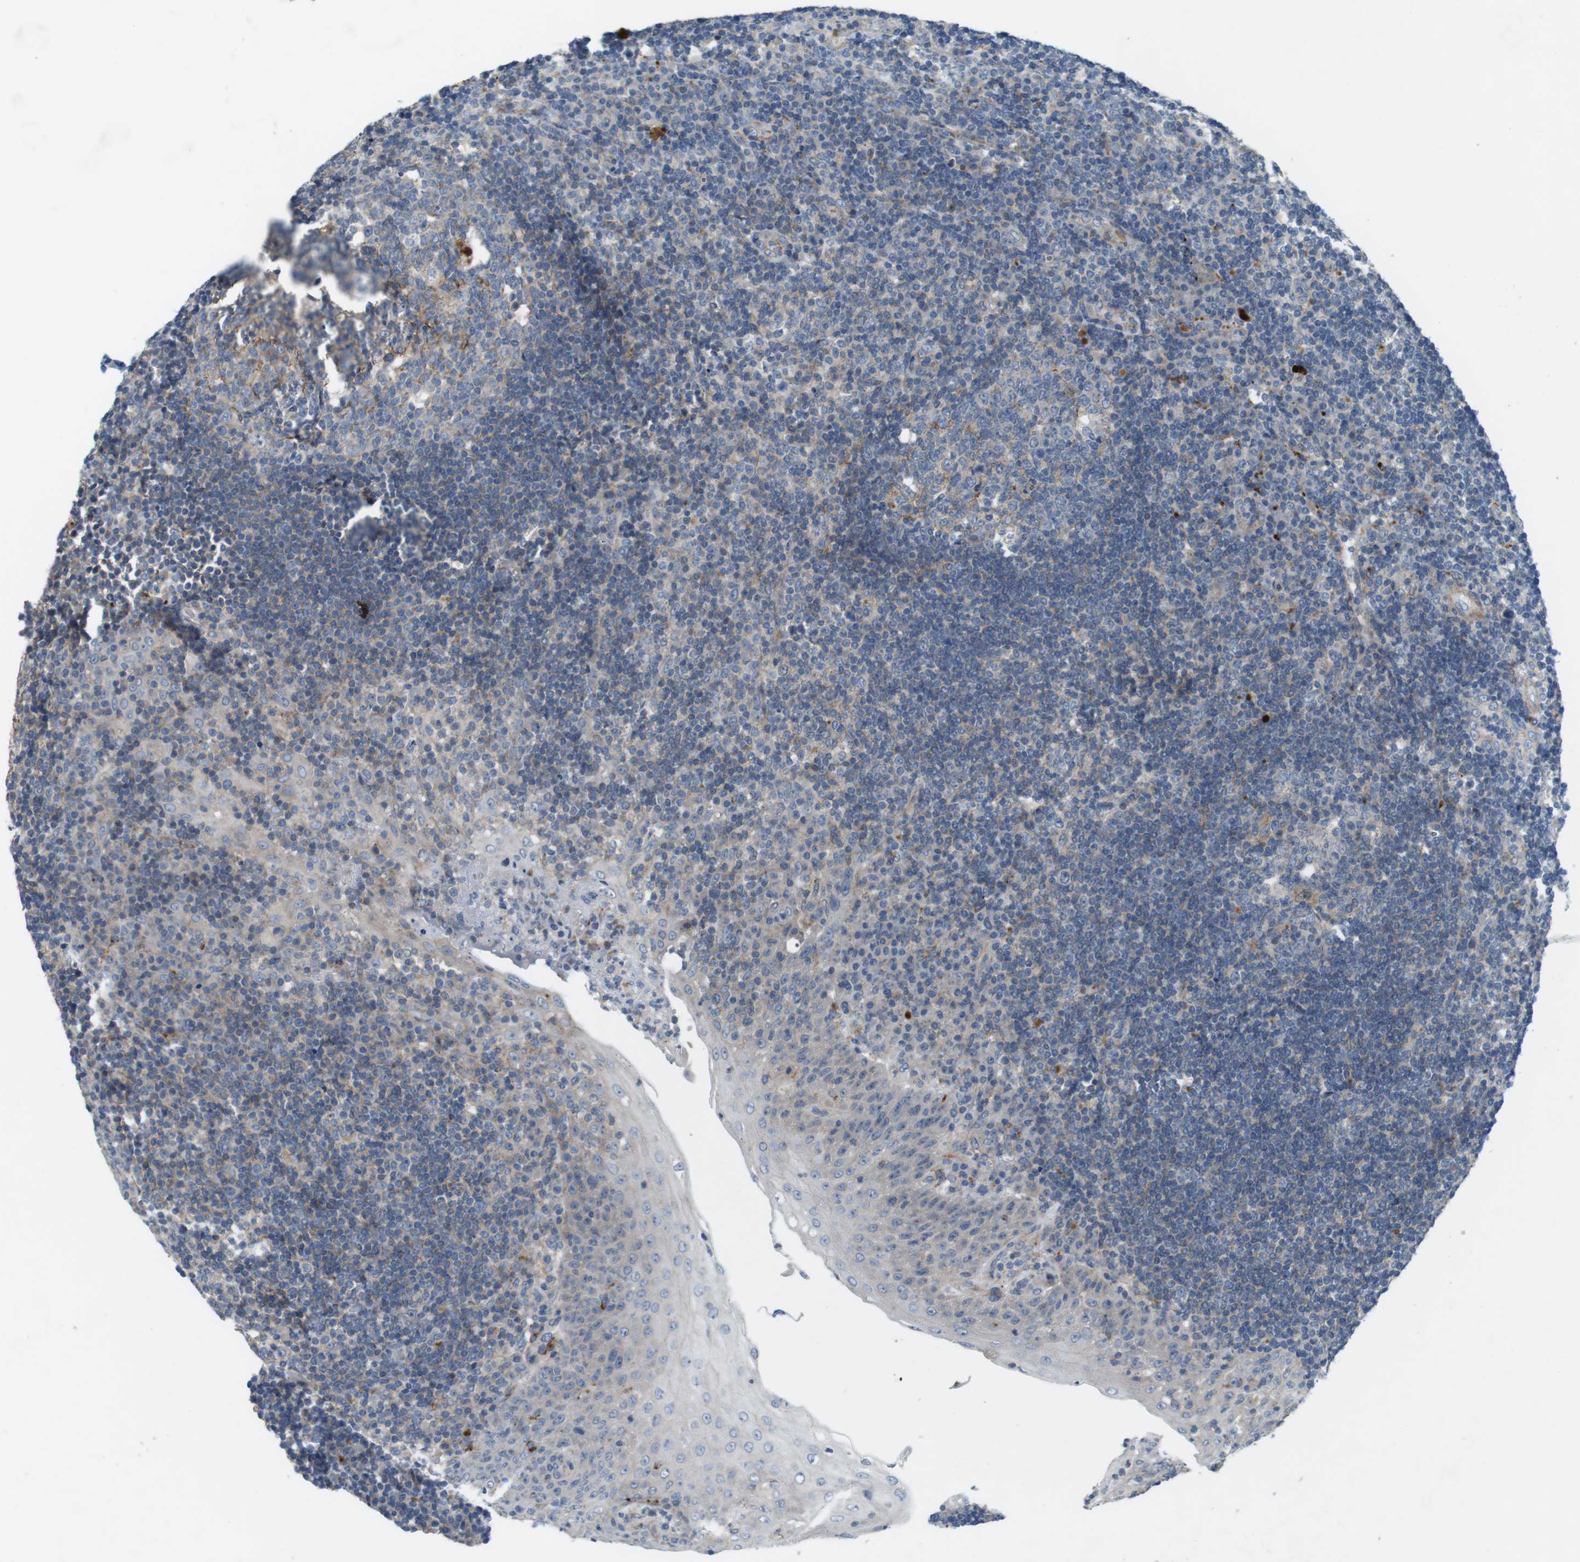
{"staining": {"intensity": "weak", "quantity": ">75%", "location": "cytoplasmic/membranous"}, "tissue": "tonsil", "cell_type": "Germinal center cells", "image_type": "normal", "snomed": [{"axis": "morphology", "description": "Normal tissue, NOS"}, {"axis": "topography", "description": "Tonsil"}], "caption": "Immunohistochemical staining of unremarkable tonsil reveals low levels of weak cytoplasmic/membranous positivity in about >75% of germinal center cells.", "gene": "TYW1", "patient": {"sex": "female", "age": 40}}